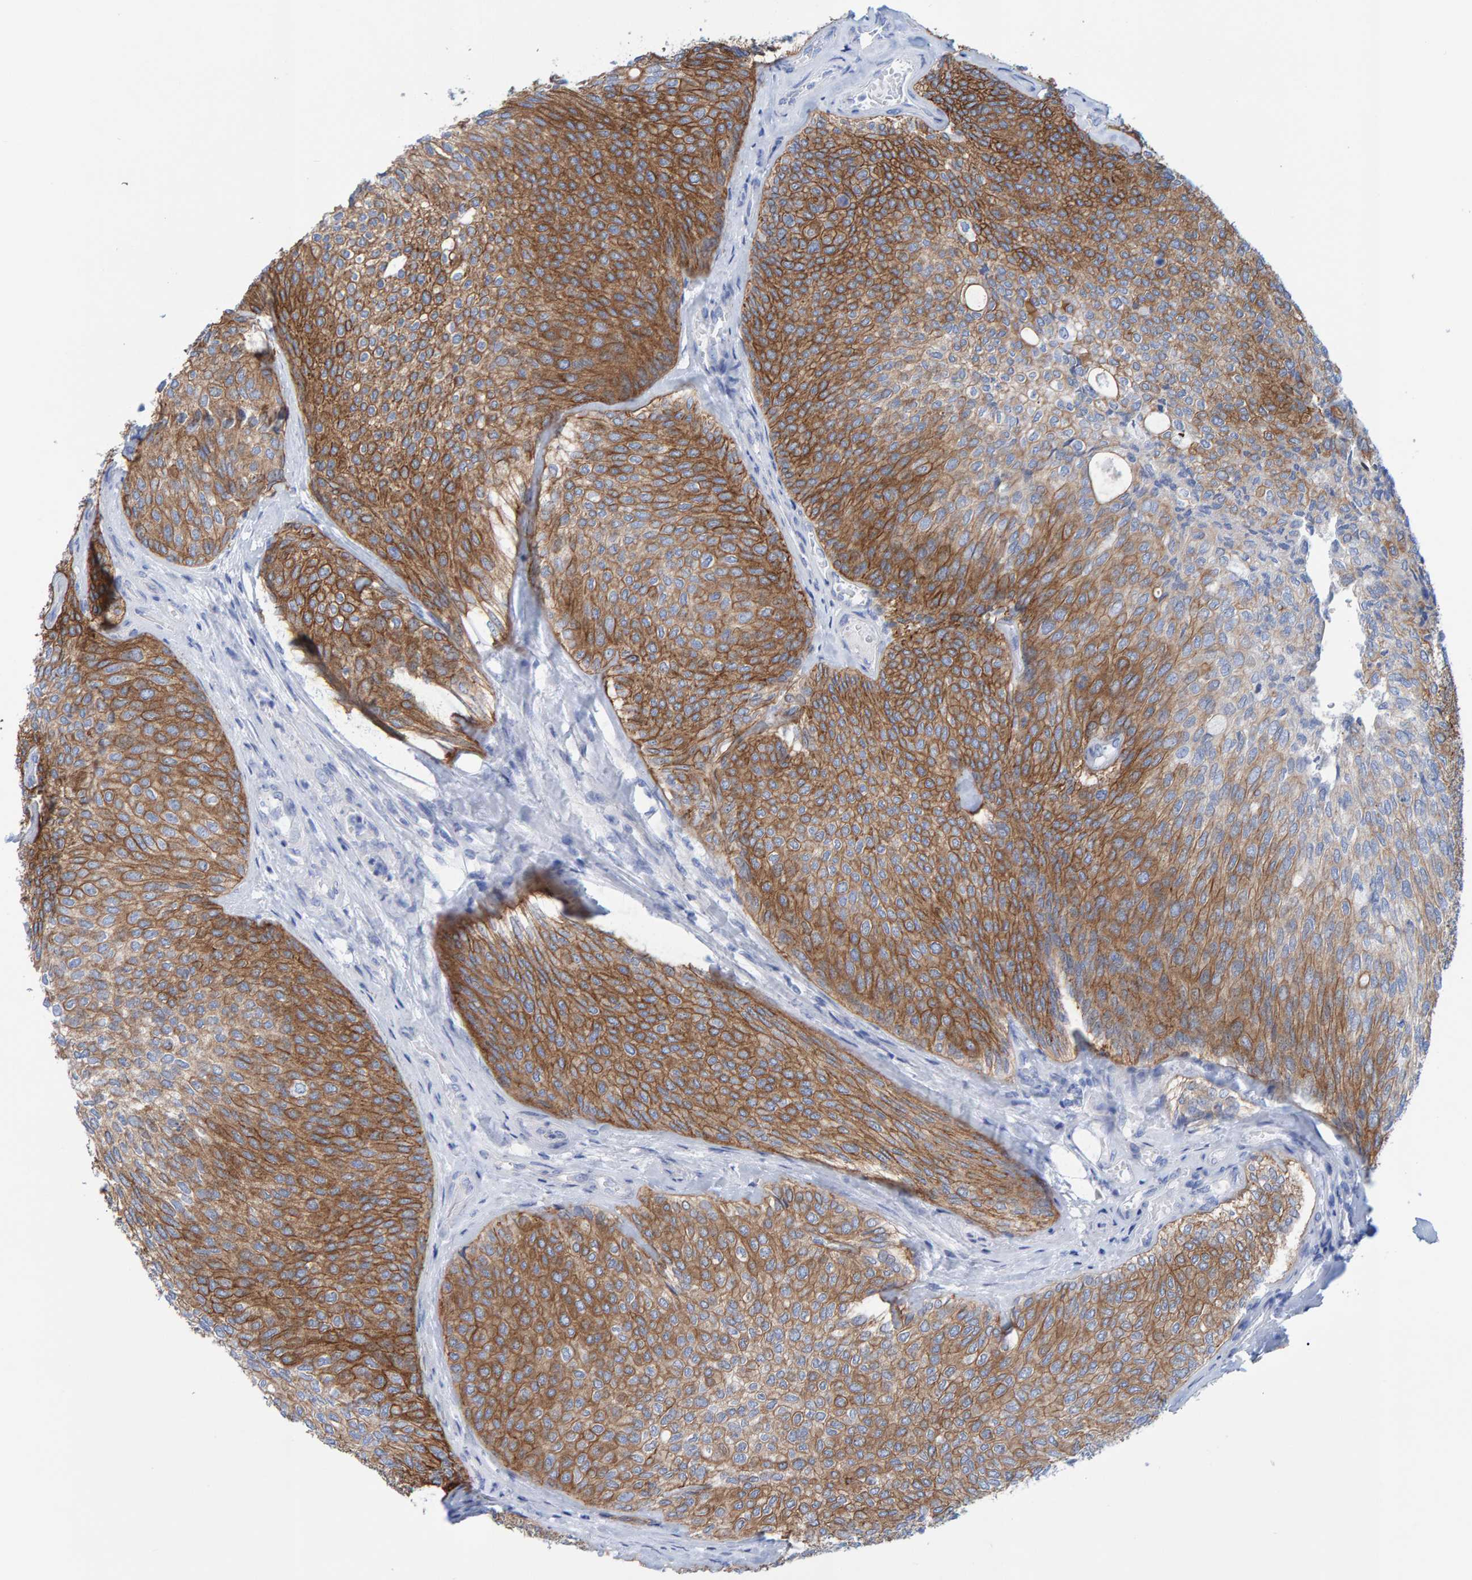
{"staining": {"intensity": "moderate", "quantity": "25%-75%", "location": "cytoplasmic/membranous"}, "tissue": "urothelial cancer", "cell_type": "Tumor cells", "image_type": "cancer", "snomed": [{"axis": "morphology", "description": "Urothelial carcinoma, Low grade"}, {"axis": "topography", "description": "Urinary bladder"}], "caption": "Immunohistochemistry (DAB (3,3'-diaminobenzidine)) staining of human urothelial cancer displays moderate cytoplasmic/membranous protein positivity in about 25%-75% of tumor cells.", "gene": "JAKMIP3", "patient": {"sex": "female", "age": 79}}